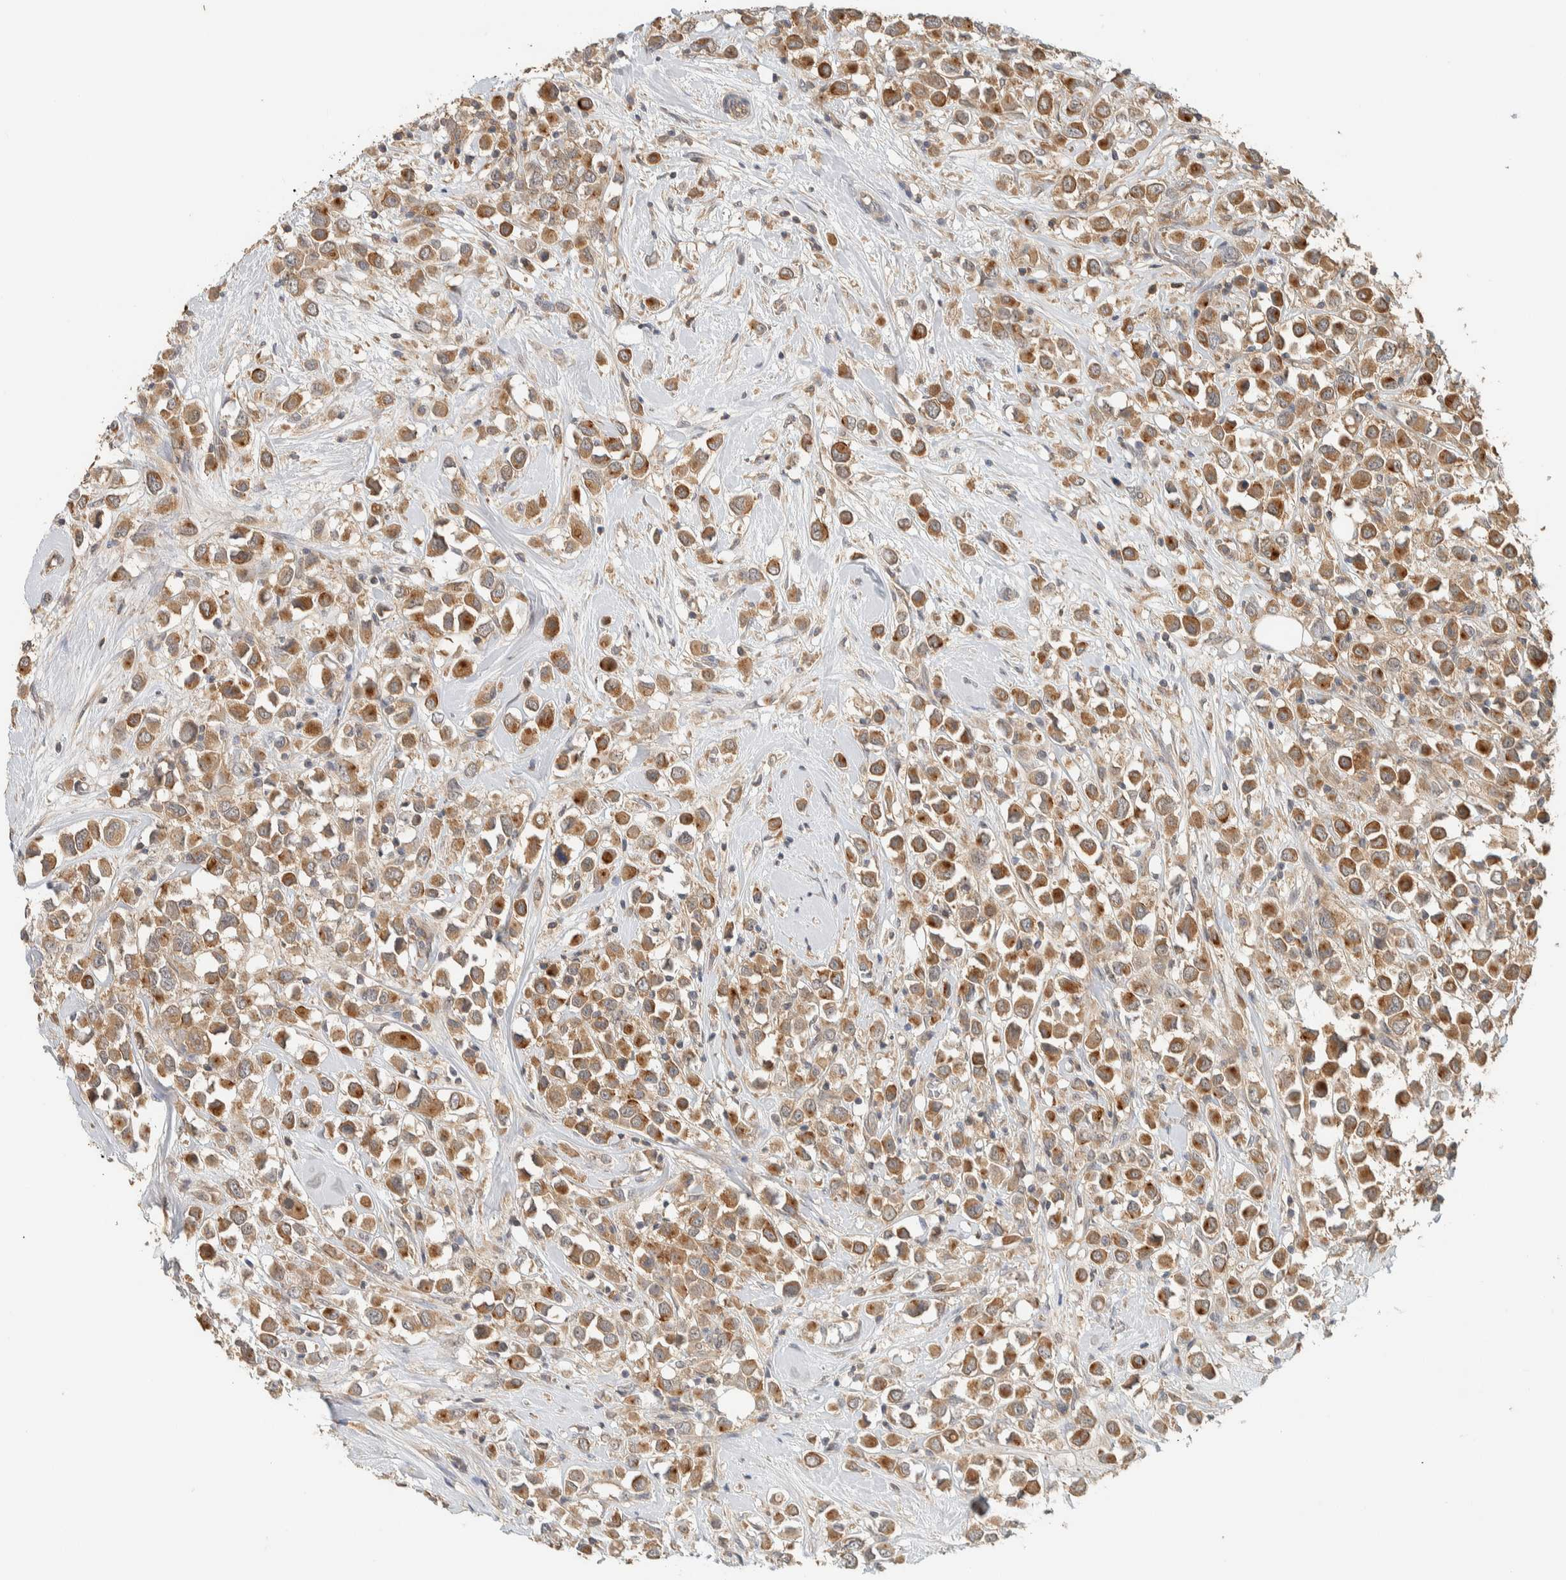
{"staining": {"intensity": "strong", "quantity": ">75%", "location": "cytoplasmic/membranous"}, "tissue": "breast cancer", "cell_type": "Tumor cells", "image_type": "cancer", "snomed": [{"axis": "morphology", "description": "Duct carcinoma"}, {"axis": "topography", "description": "Breast"}], "caption": "The immunohistochemical stain shows strong cytoplasmic/membranous staining in tumor cells of breast intraductal carcinoma tissue.", "gene": "RAB11FIP1", "patient": {"sex": "female", "age": 61}}